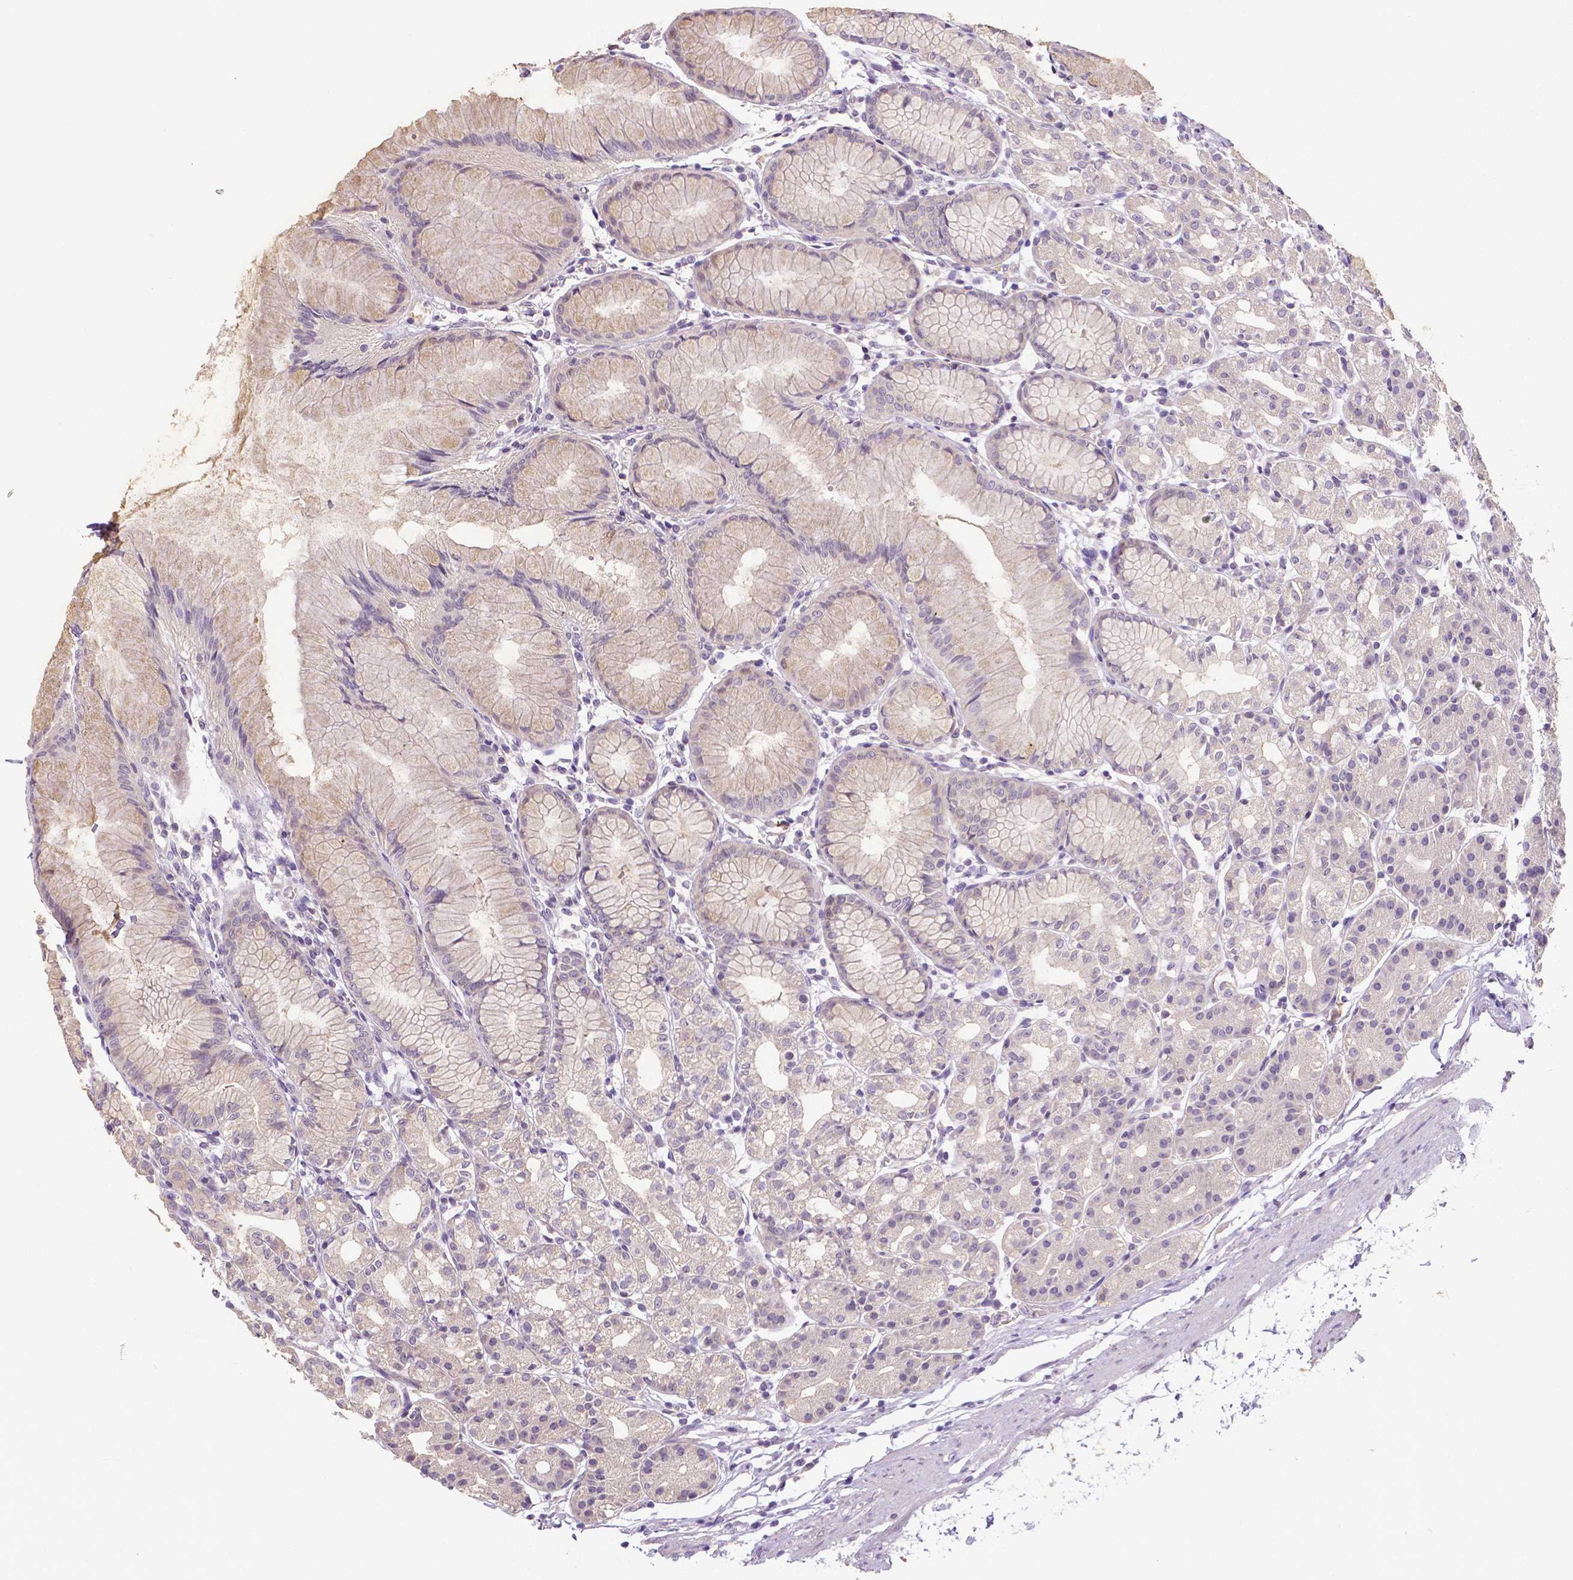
{"staining": {"intensity": "weak", "quantity": "<25%", "location": "cytoplasmic/membranous"}, "tissue": "stomach", "cell_type": "Glandular cells", "image_type": "normal", "snomed": [{"axis": "morphology", "description": "Normal tissue, NOS"}, {"axis": "topography", "description": "Stomach"}], "caption": "High power microscopy image of an immunohistochemistry (IHC) micrograph of unremarkable stomach, revealing no significant positivity in glandular cells.", "gene": "CRMP1", "patient": {"sex": "female", "age": 57}}